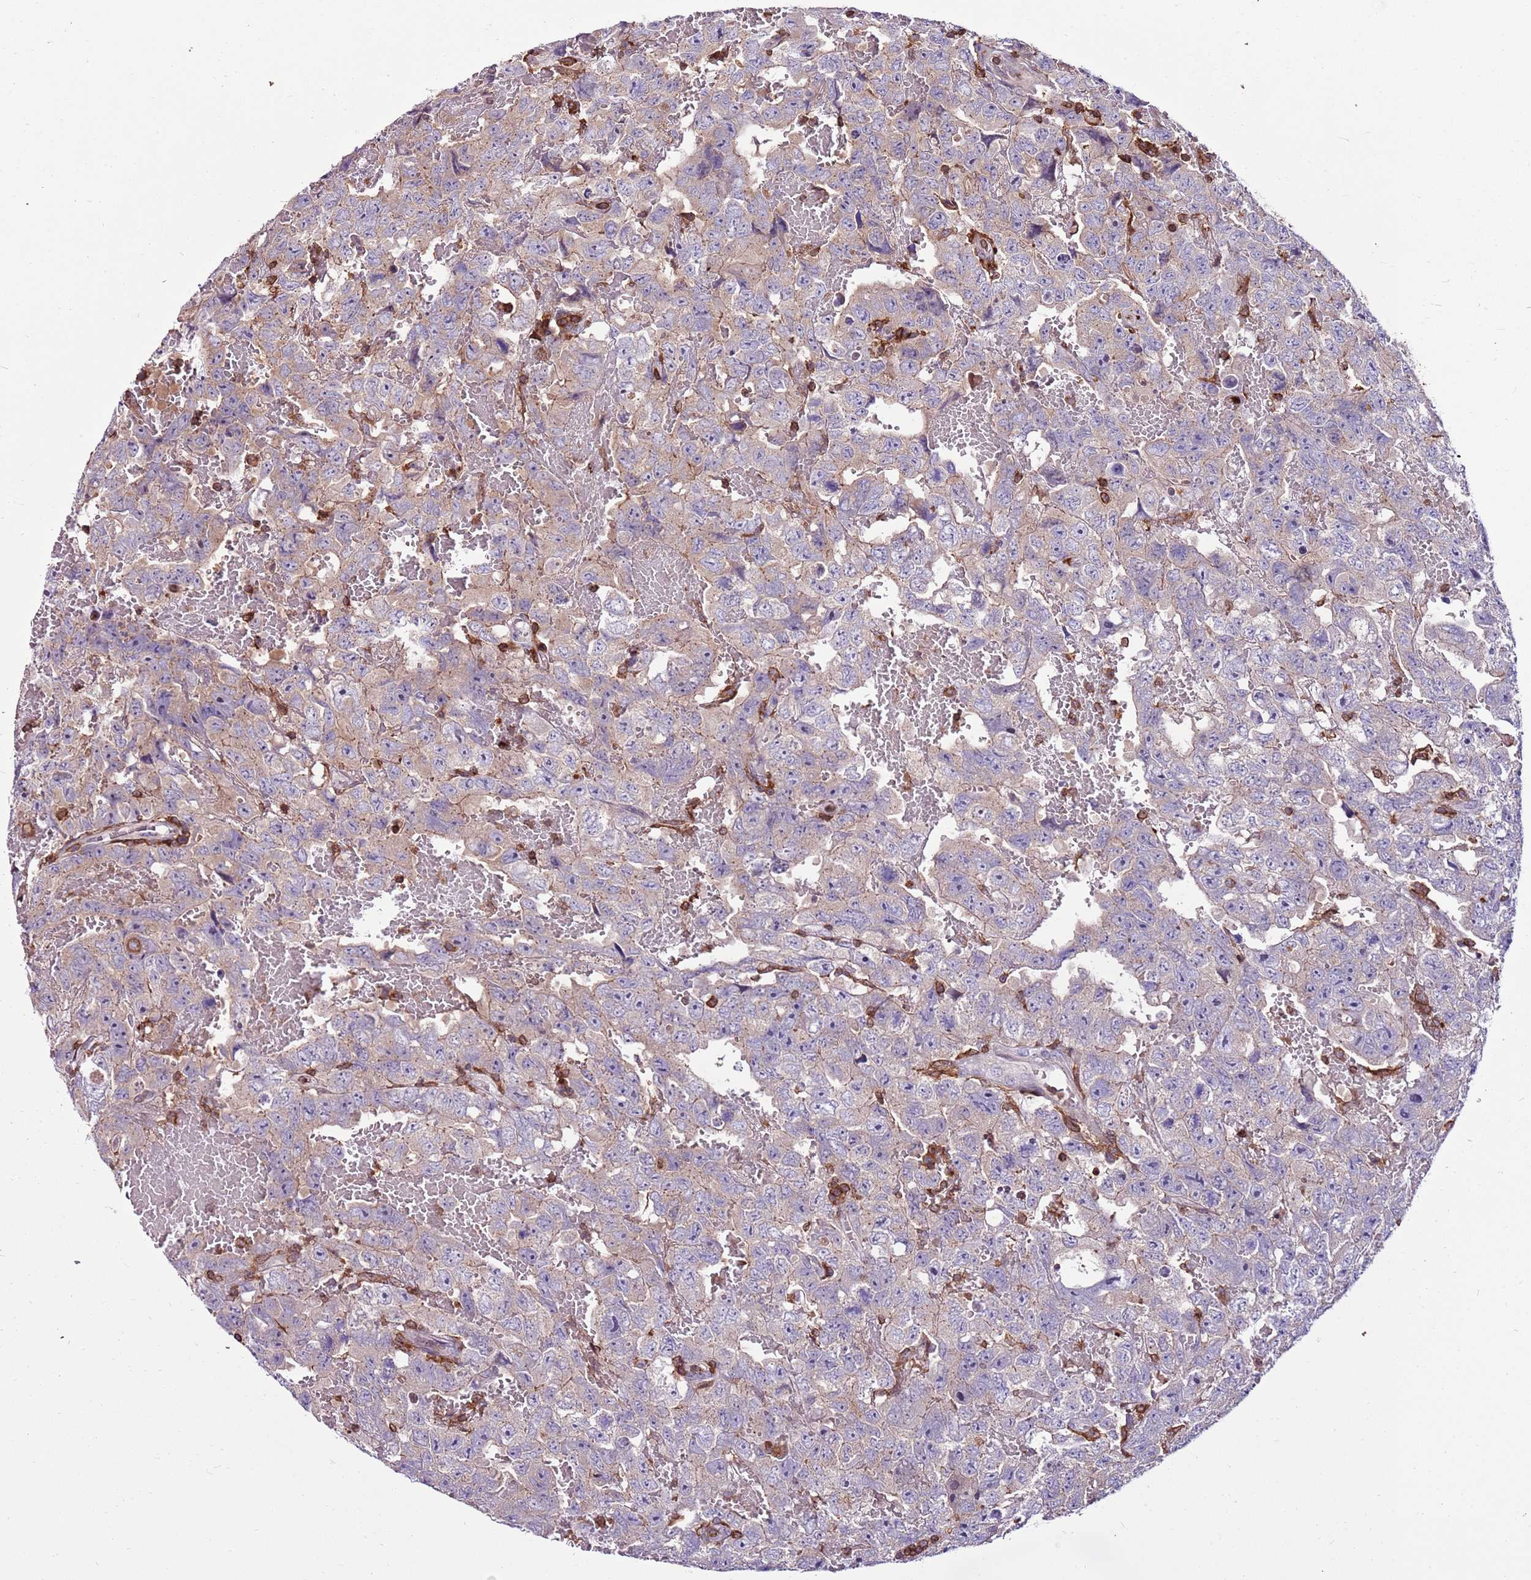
{"staining": {"intensity": "weak", "quantity": "25%-75%", "location": "cytoplasmic/membranous"}, "tissue": "testis cancer", "cell_type": "Tumor cells", "image_type": "cancer", "snomed": [{"axis": "morphology", "description": "Carcinoma, Embryonal, NOS"}, {"axis": "topography", "description": "Testis"}], "caption": "Testis cancer (embryonal carcinoma) tissue shows weak cytoplasmic/membranous expression in approximately 25%-75% of tumor cells, visualized by immunohistochemistry.", "gene": "ZSWIM1", "patient": {"sex": "male", "age": 45}}